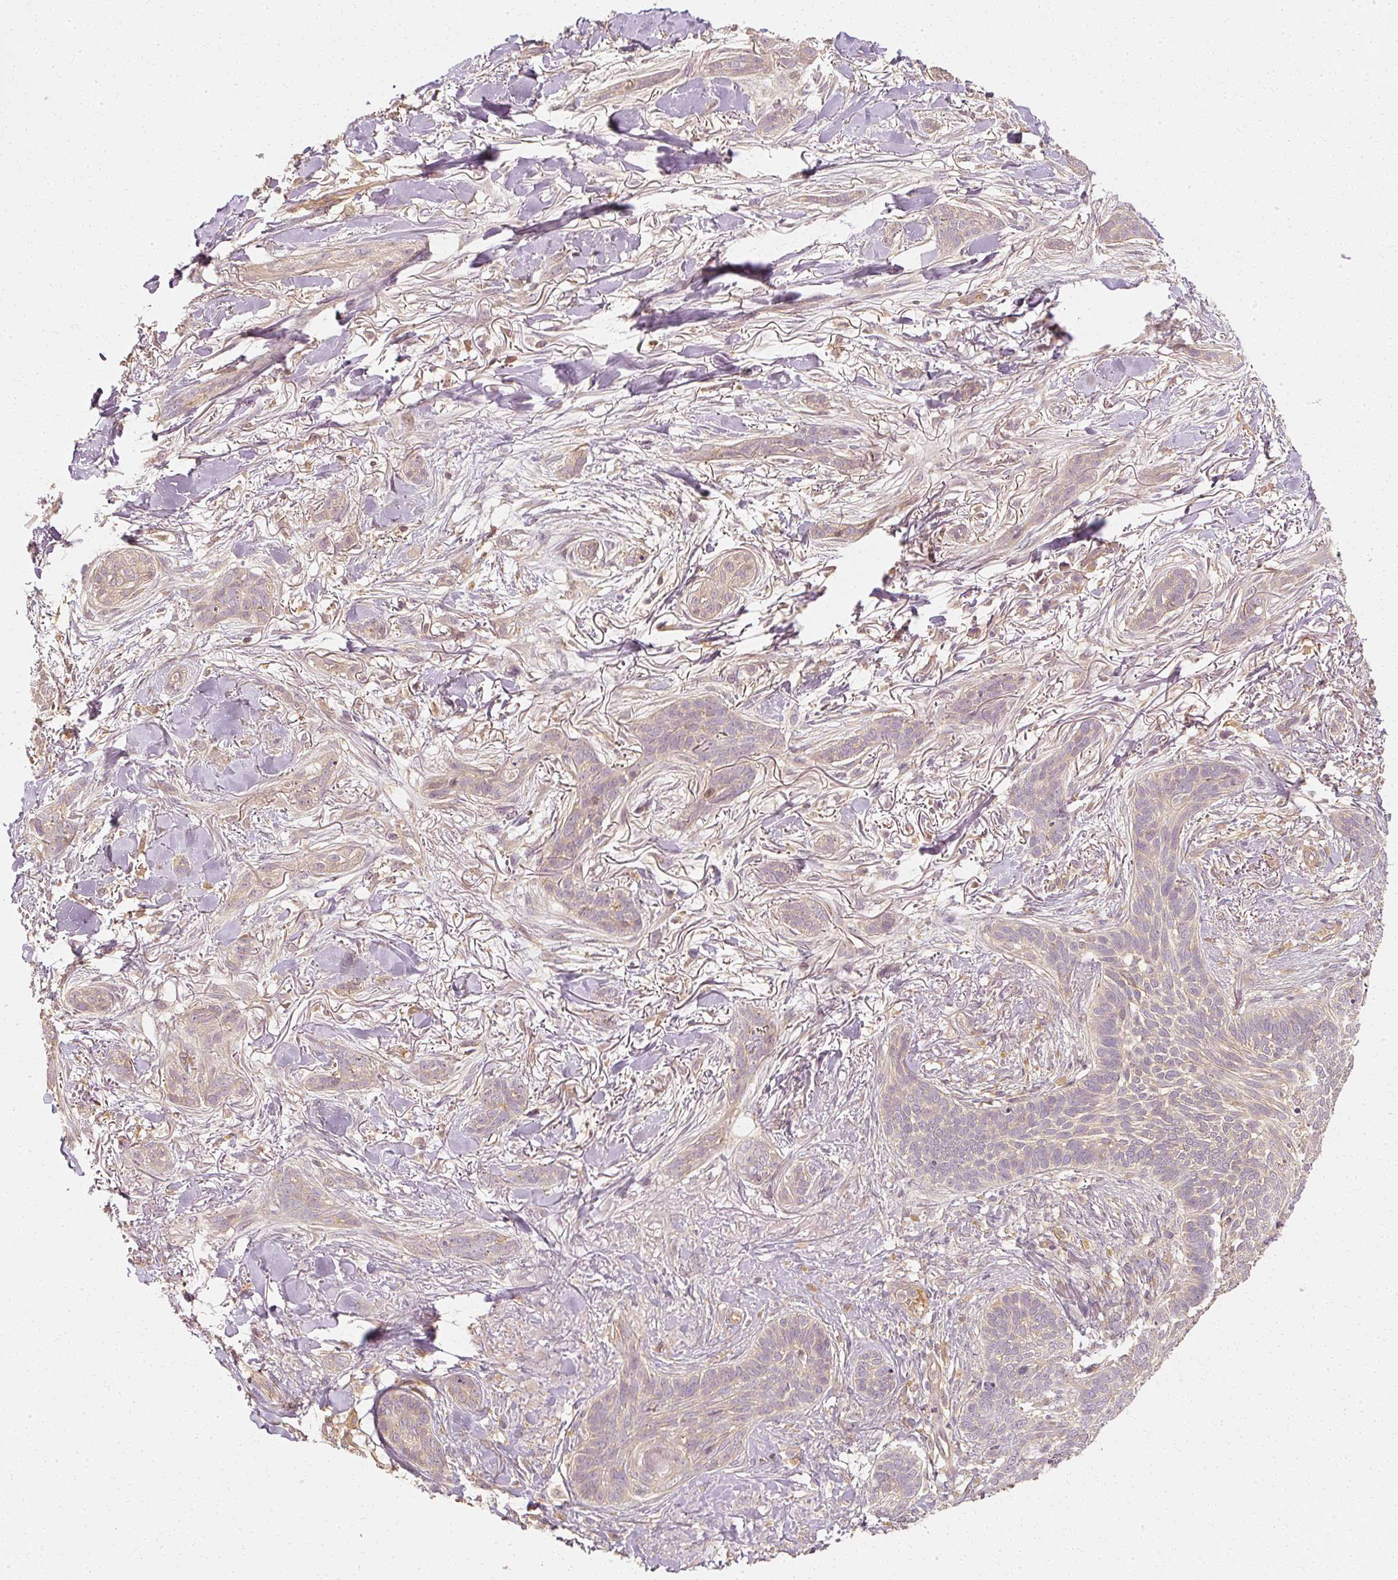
{"staining": {"intensity": "weak", "quantity": "25%-75%", "location": "cytoplasmic/membranous"}, "tissue": "skin cancer", "cell_type": "Tumor cells", "image_type": "cancer", "snomed": [{"axis": "morphology", "description": "Basal cell carcinoma"}, {"axis": "topography", "description": "Skin"}], "caption": "DAB immunohistochemical staining of human skin basal cell carcinoma shows weak cytoplasmic/membranous protein positivity in approximately 25%-75% of tumor cells.", "gene": "GNAQ", "patient": {"sex": "male", "age": 52}}